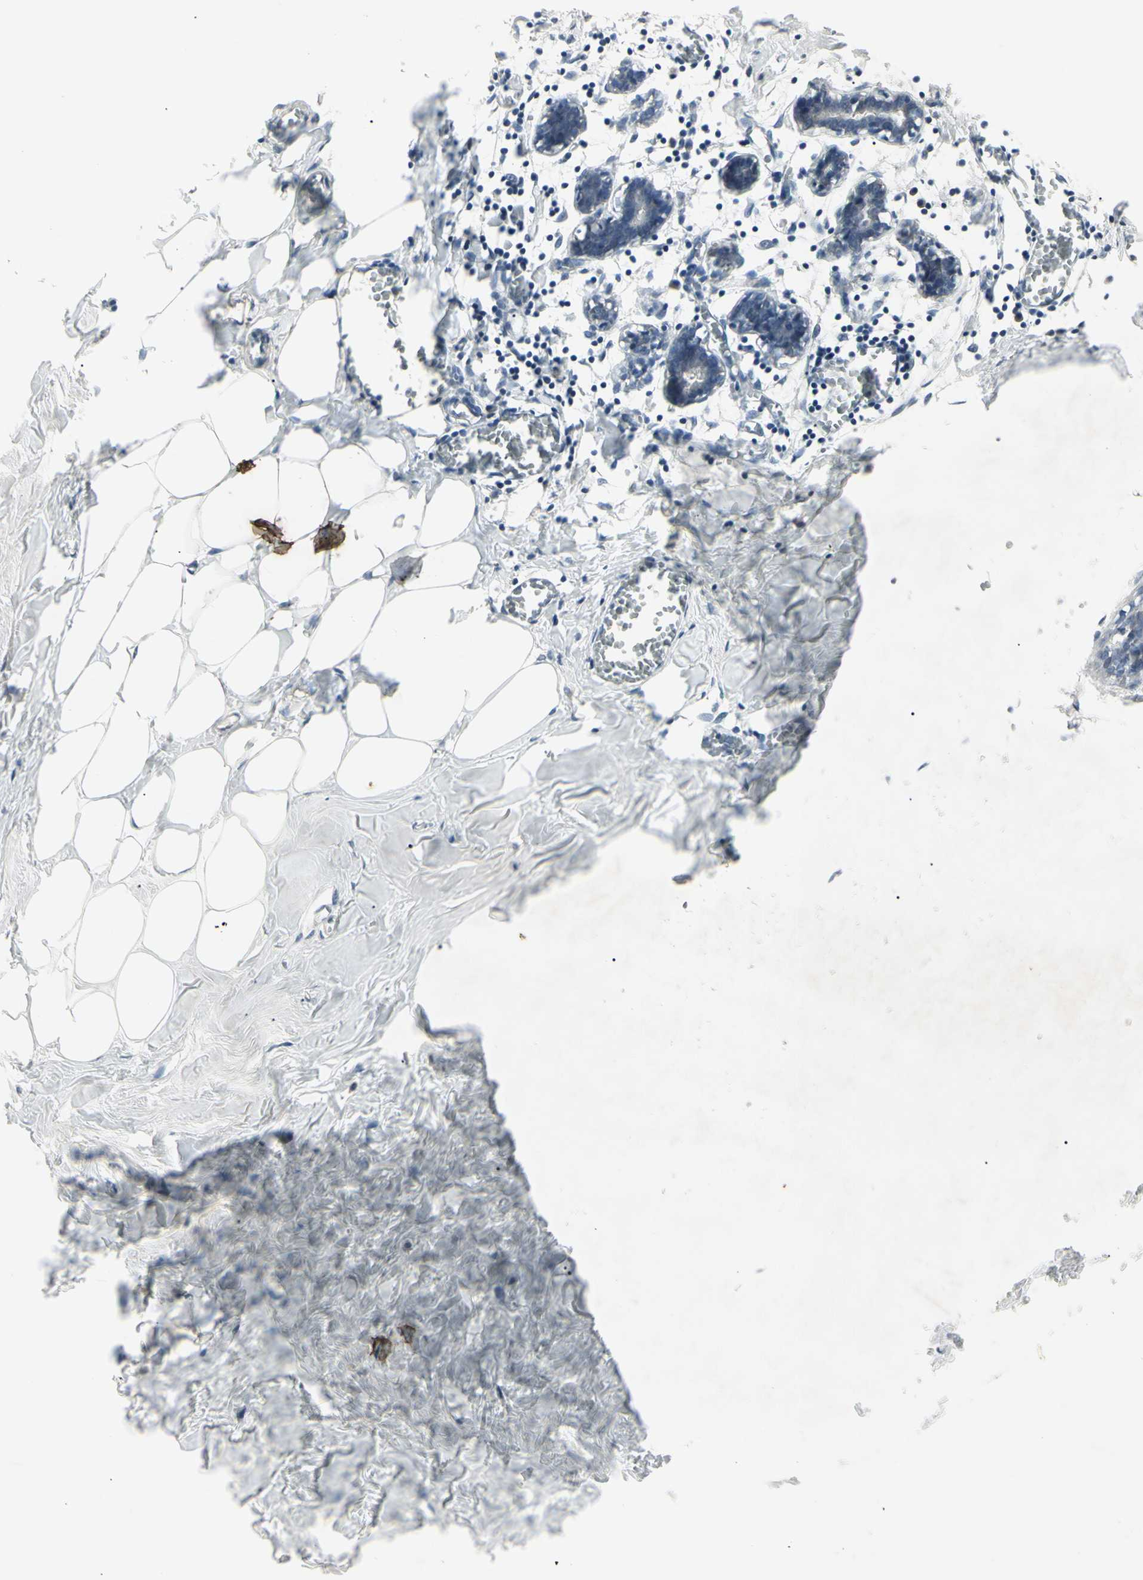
{"staining": {"intensity": "negative", "quantity": "none", "location": "none"}, "tissue": "breast", "cell_type": "Adipocytes", "image_type": "normal", "snomed": [{"axis": "morphology", "description": "Normal tissue, NOS"}, {"axis": "topography", "description": "Breast"}], "caption": "An image of breast stained for a protein reveals no brown staining in adipocytes. (DAB (3,3'-diaminobenzidine) immunohistochemistry (IHC) visualized using brightfield microscopy, high magnification).", "gene": "JAG1", "patient": {"sex": "female", "age": 27}}